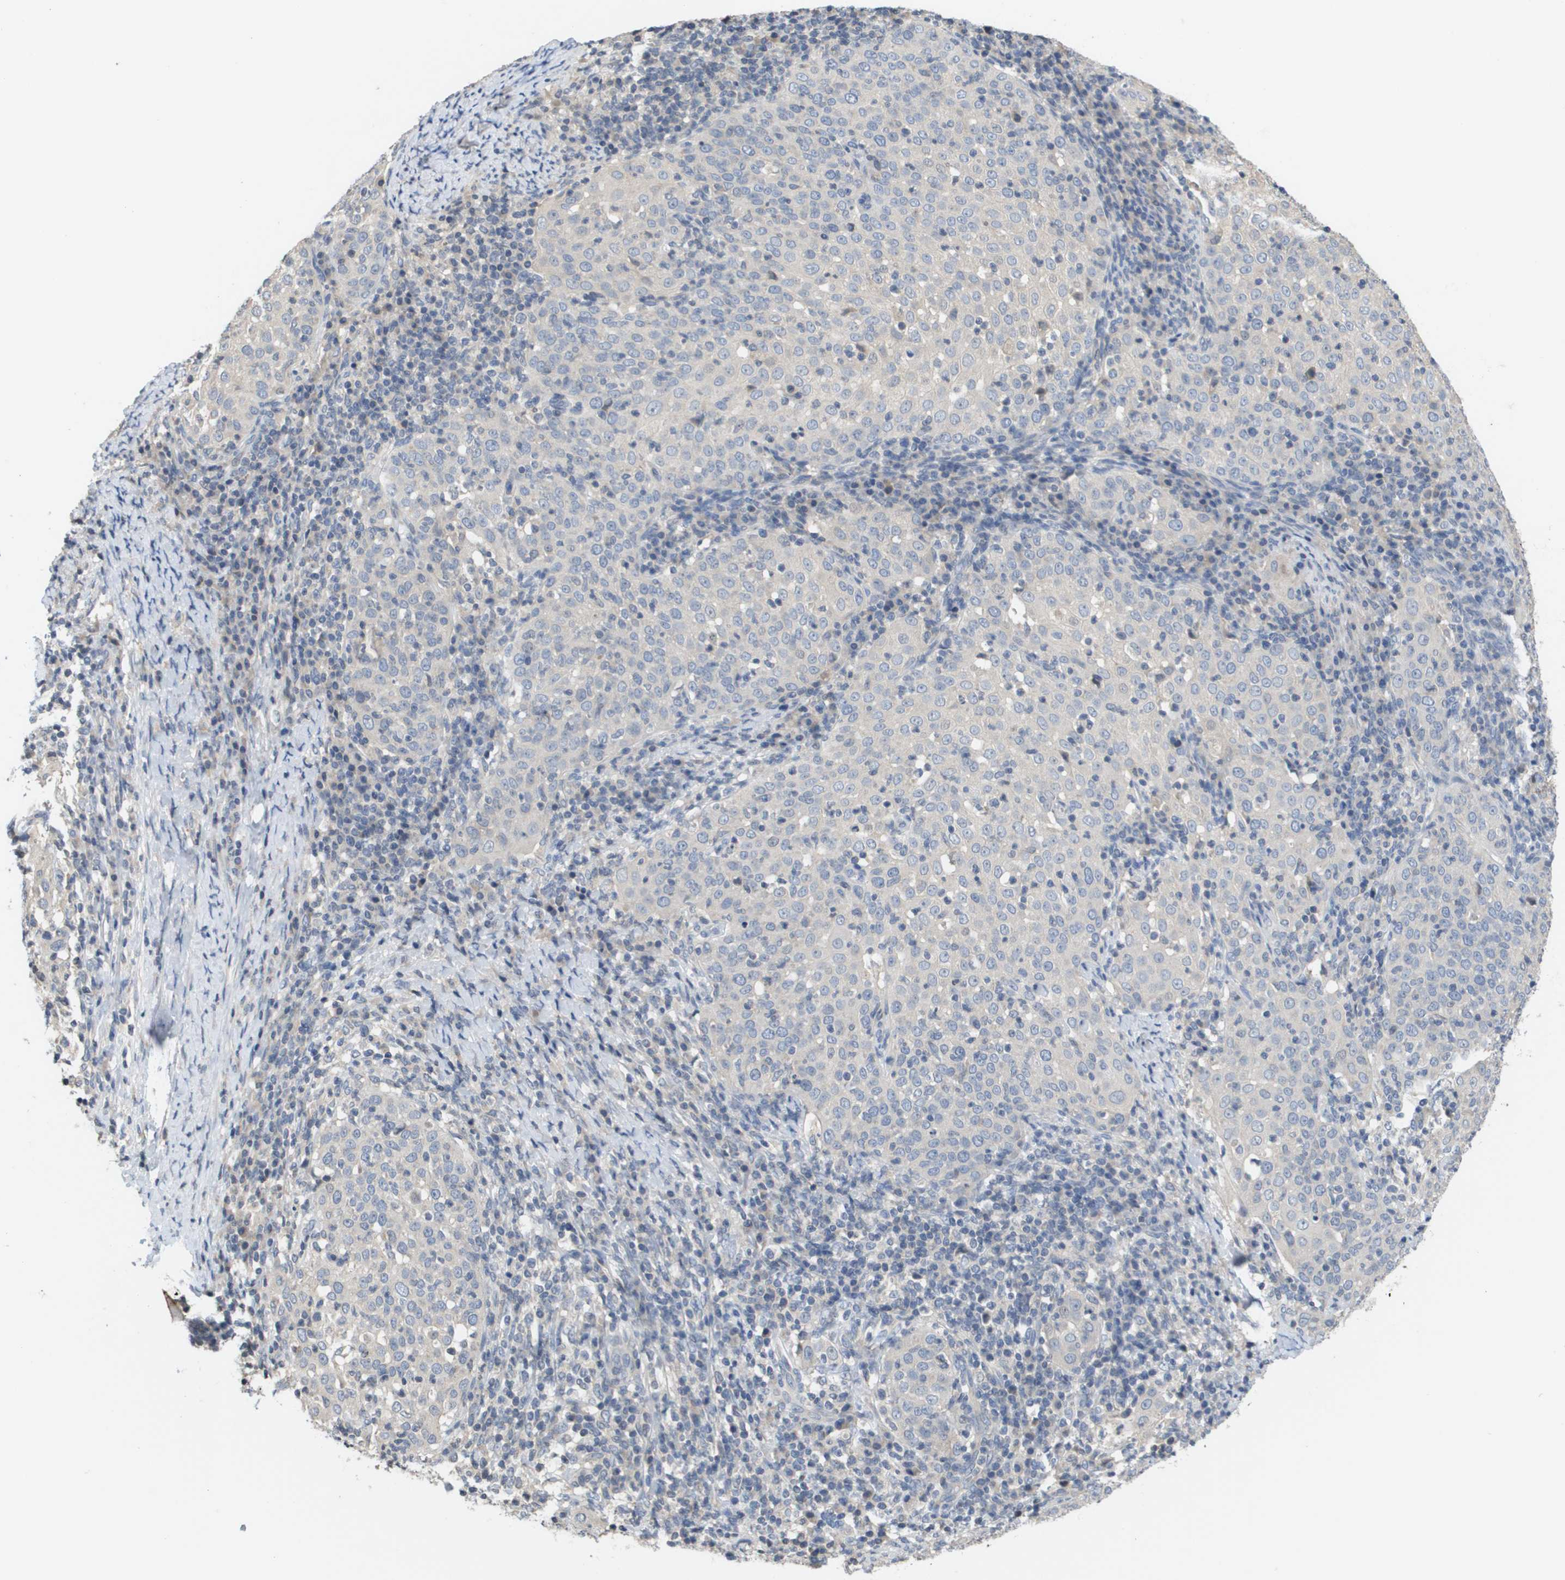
{"staining": {"intensity": "negative", "quantity": "none", "location": "none"}, "tissue": "cervical cancer", "cell_type": "Tumor cells", "image_type": "cancer", "snomed": [{"axis": "morphology", "description": "Squamous cell carcinoma, NOS"}, {"axis": "topography", "description": "Cervix"}], "caption": "Human squamous cell carcinoma (cervical) stained for a protein using IHC reveals no staining in tumor cells.", "gene": "CAPN11", "patient": {"sex": "female", "age": 51}}